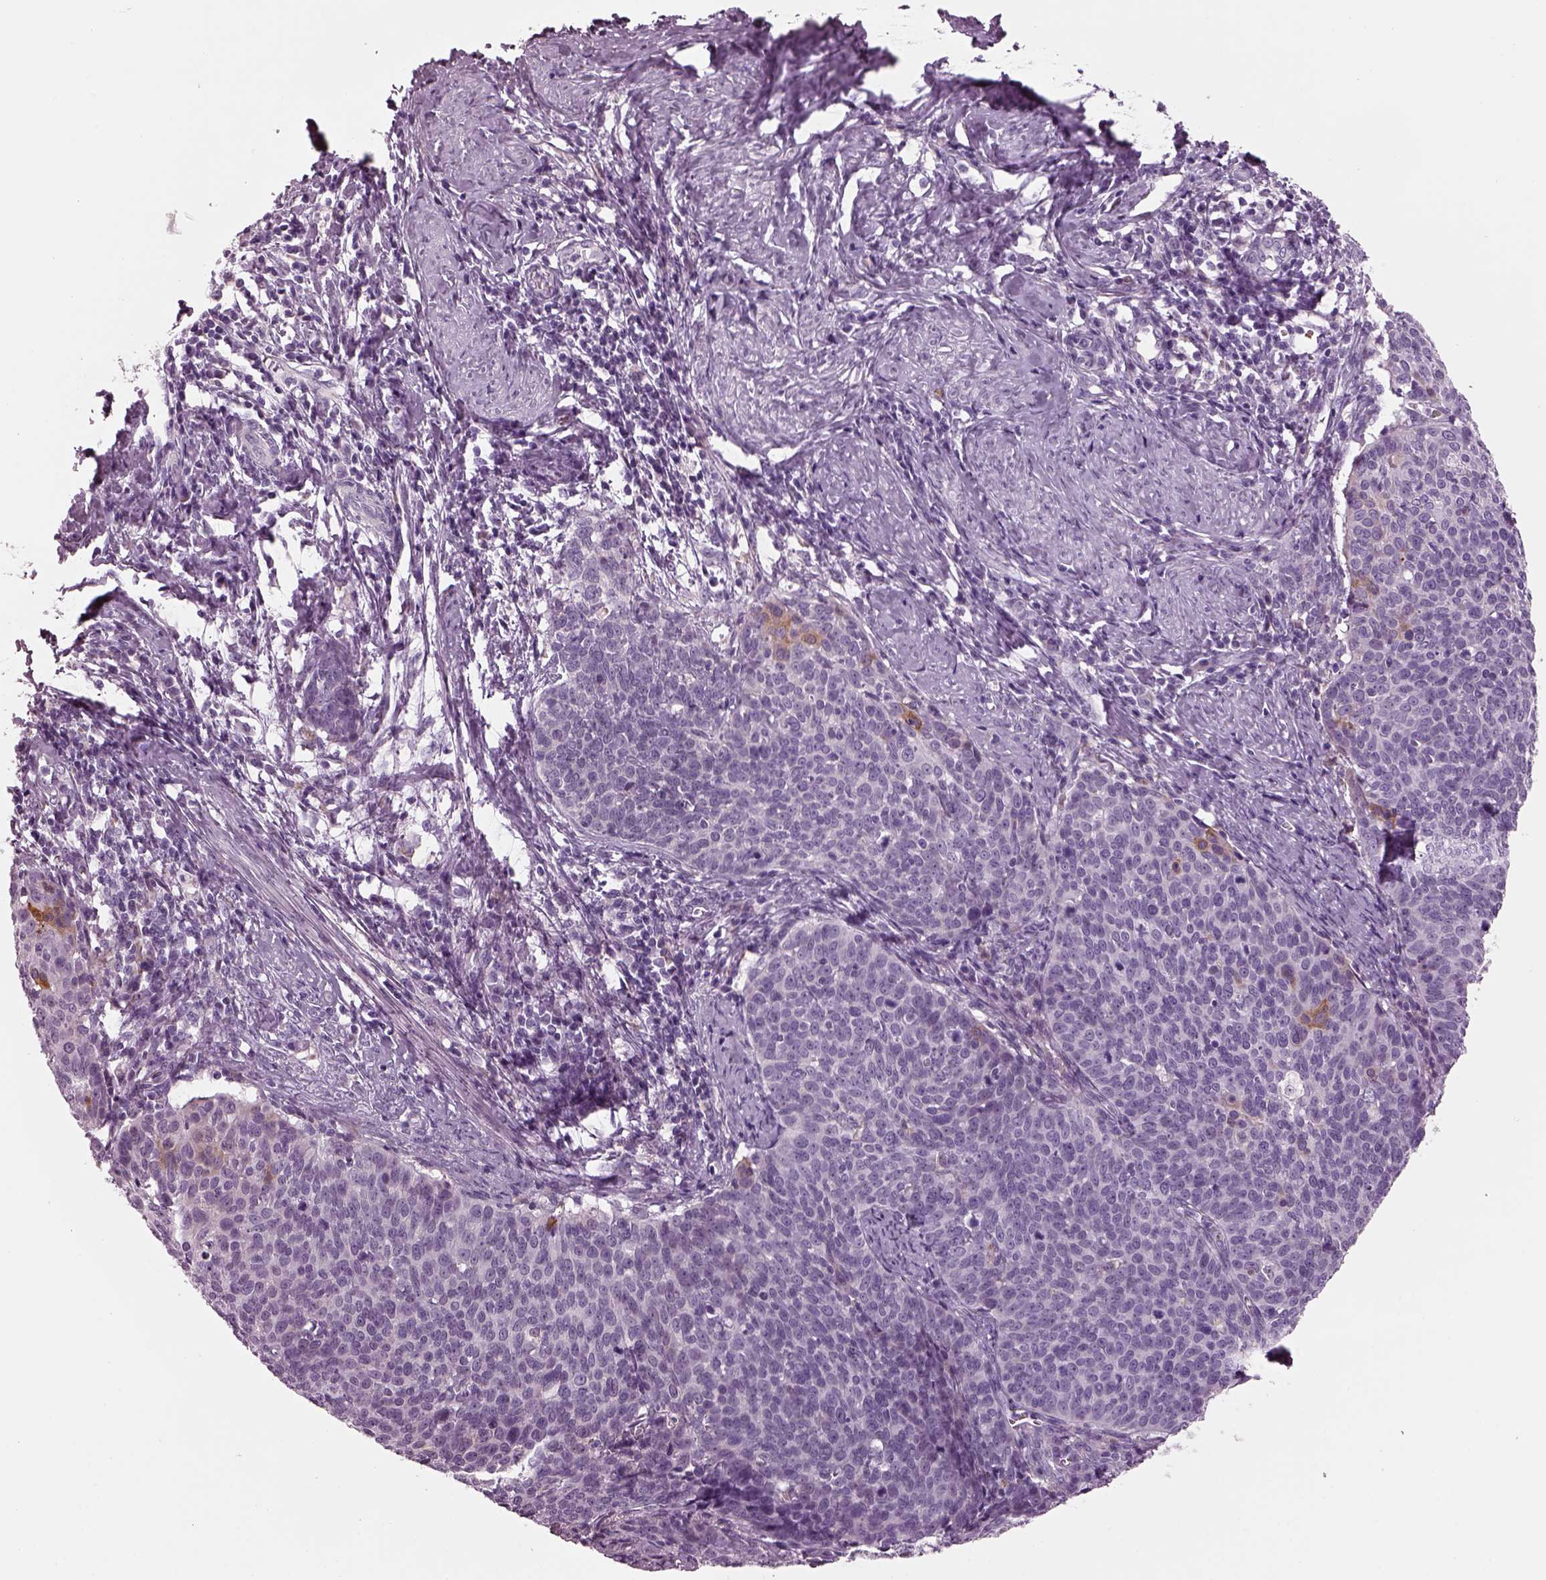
{"staining": {"intensity": "negative", "quantity": "none", "location": "none"}, "tissue": "cervical cancer", "cell_type": "Tumor cells", "image_type": "cancer", "snomed": [{"axis": "morphology", "description": "Normal tissue, NOS"}, {"axis": "morphology", "description": "Squamous cell carcinoma, NOS"}, {"axis": "topography", "description": "Cervix"}], "caption": "DAB (3,3'-diaminobenzidine) immunohistochemical staining of cervical cancer (squamous cell carcinoma) reveals no significant expression in tumor cells.", "gene": "PRR9", "patient": {"sex": "female", "age": 39}}